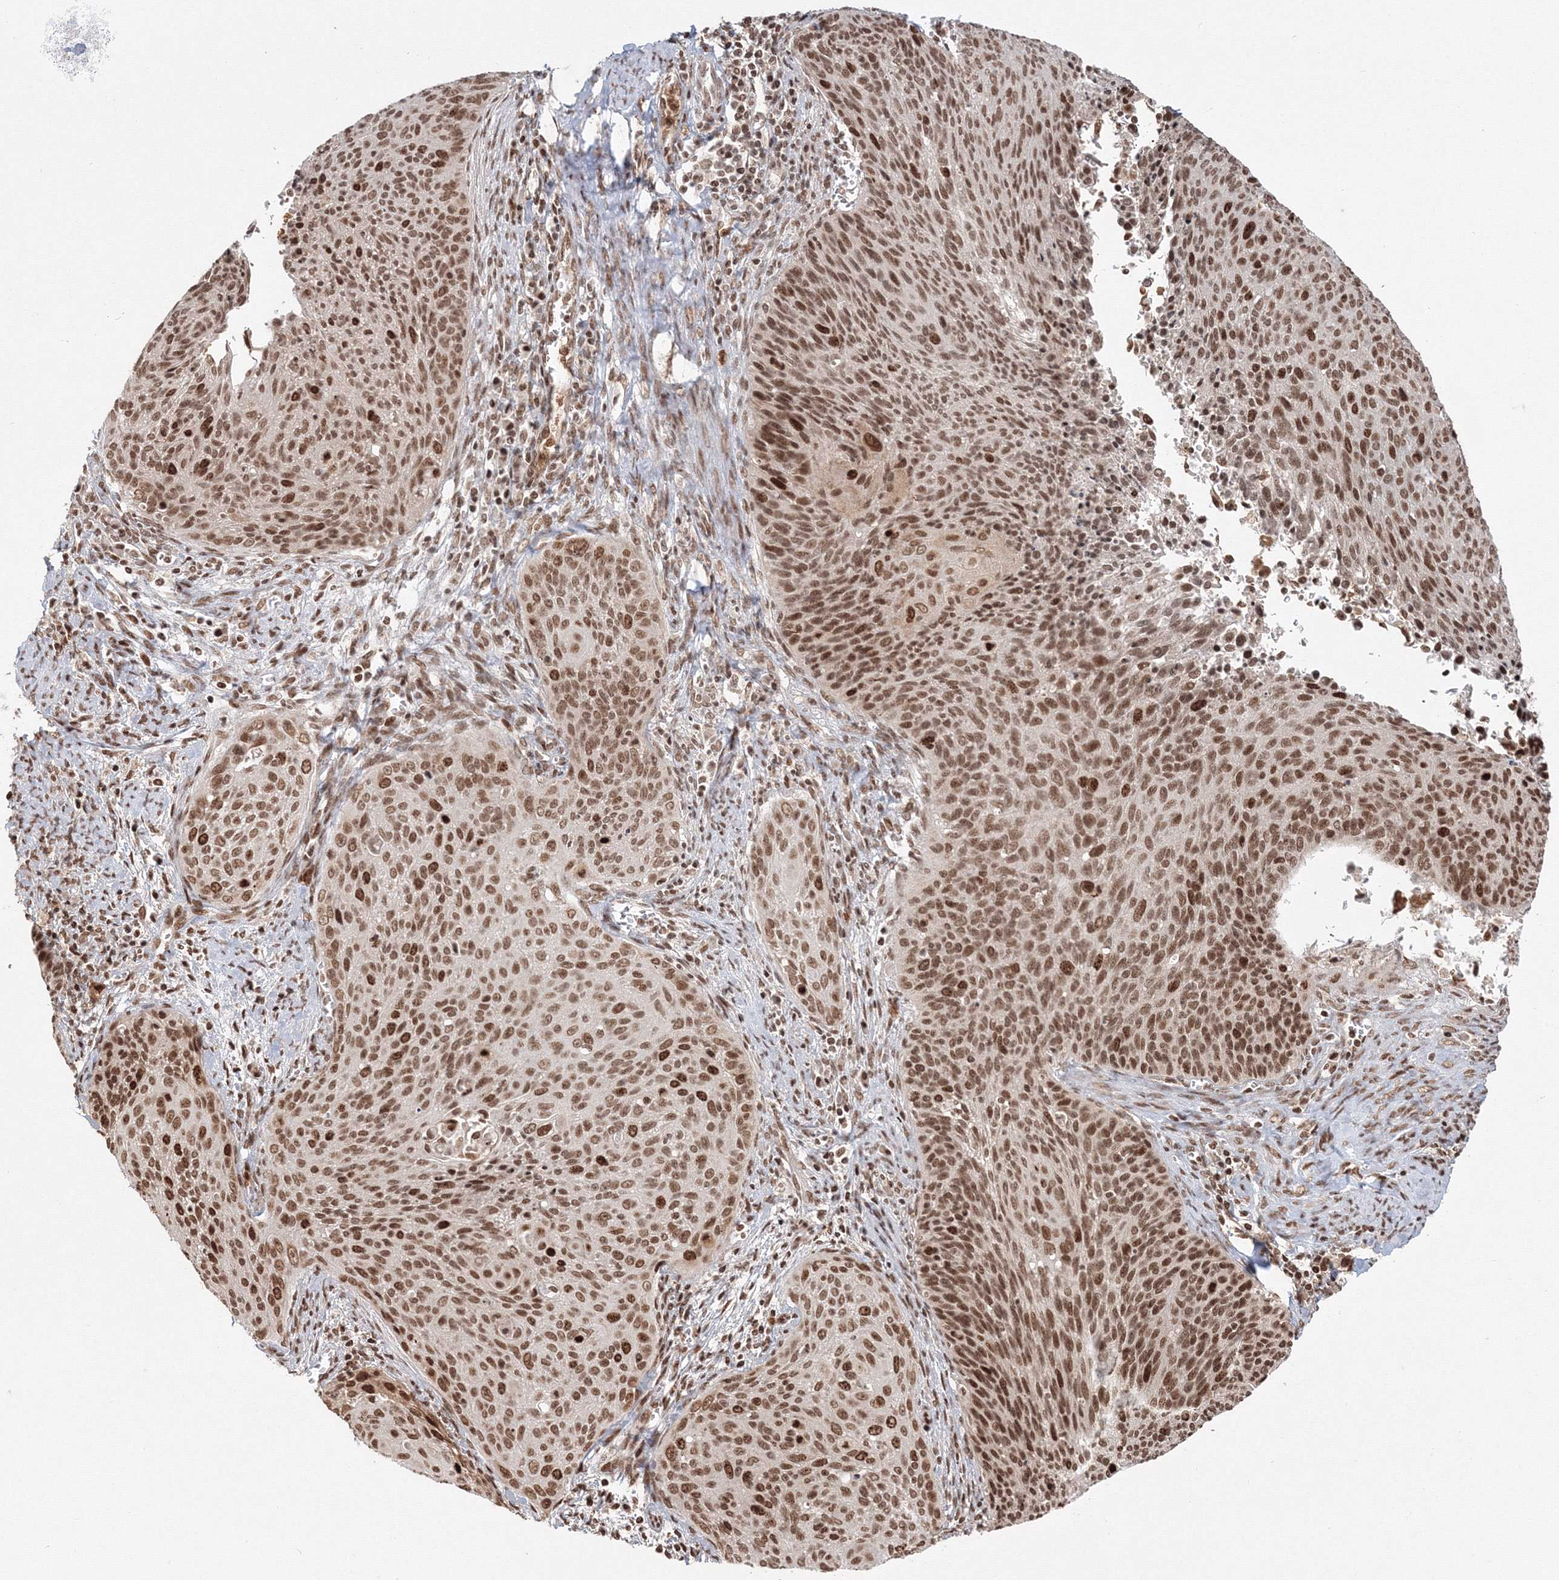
{"staining": {"intensity": "moderate", "quantity": ">75%", "location": "nuclear"}, "tissue": "cervical cancer", "cell_type": "Tumor cells", "image_type": "cancer", "snomed": [{"axis": "morphology", "description": "Squamous cell carcinoma, NOS"}, {"axis": "topography", "description": "Cervix"}], "caption": "High-magnification brightfield microscopy of cervical cancer stained with DAB (3,3'-diaminobenzidine) (brown) and counterstained with hematoxylin (blue). tumor cells exhibit moderate nuclear positivity is present in about>75% of cells.", "gene": "KIF20A", "patient": {"sex": "female", "age": 55}}